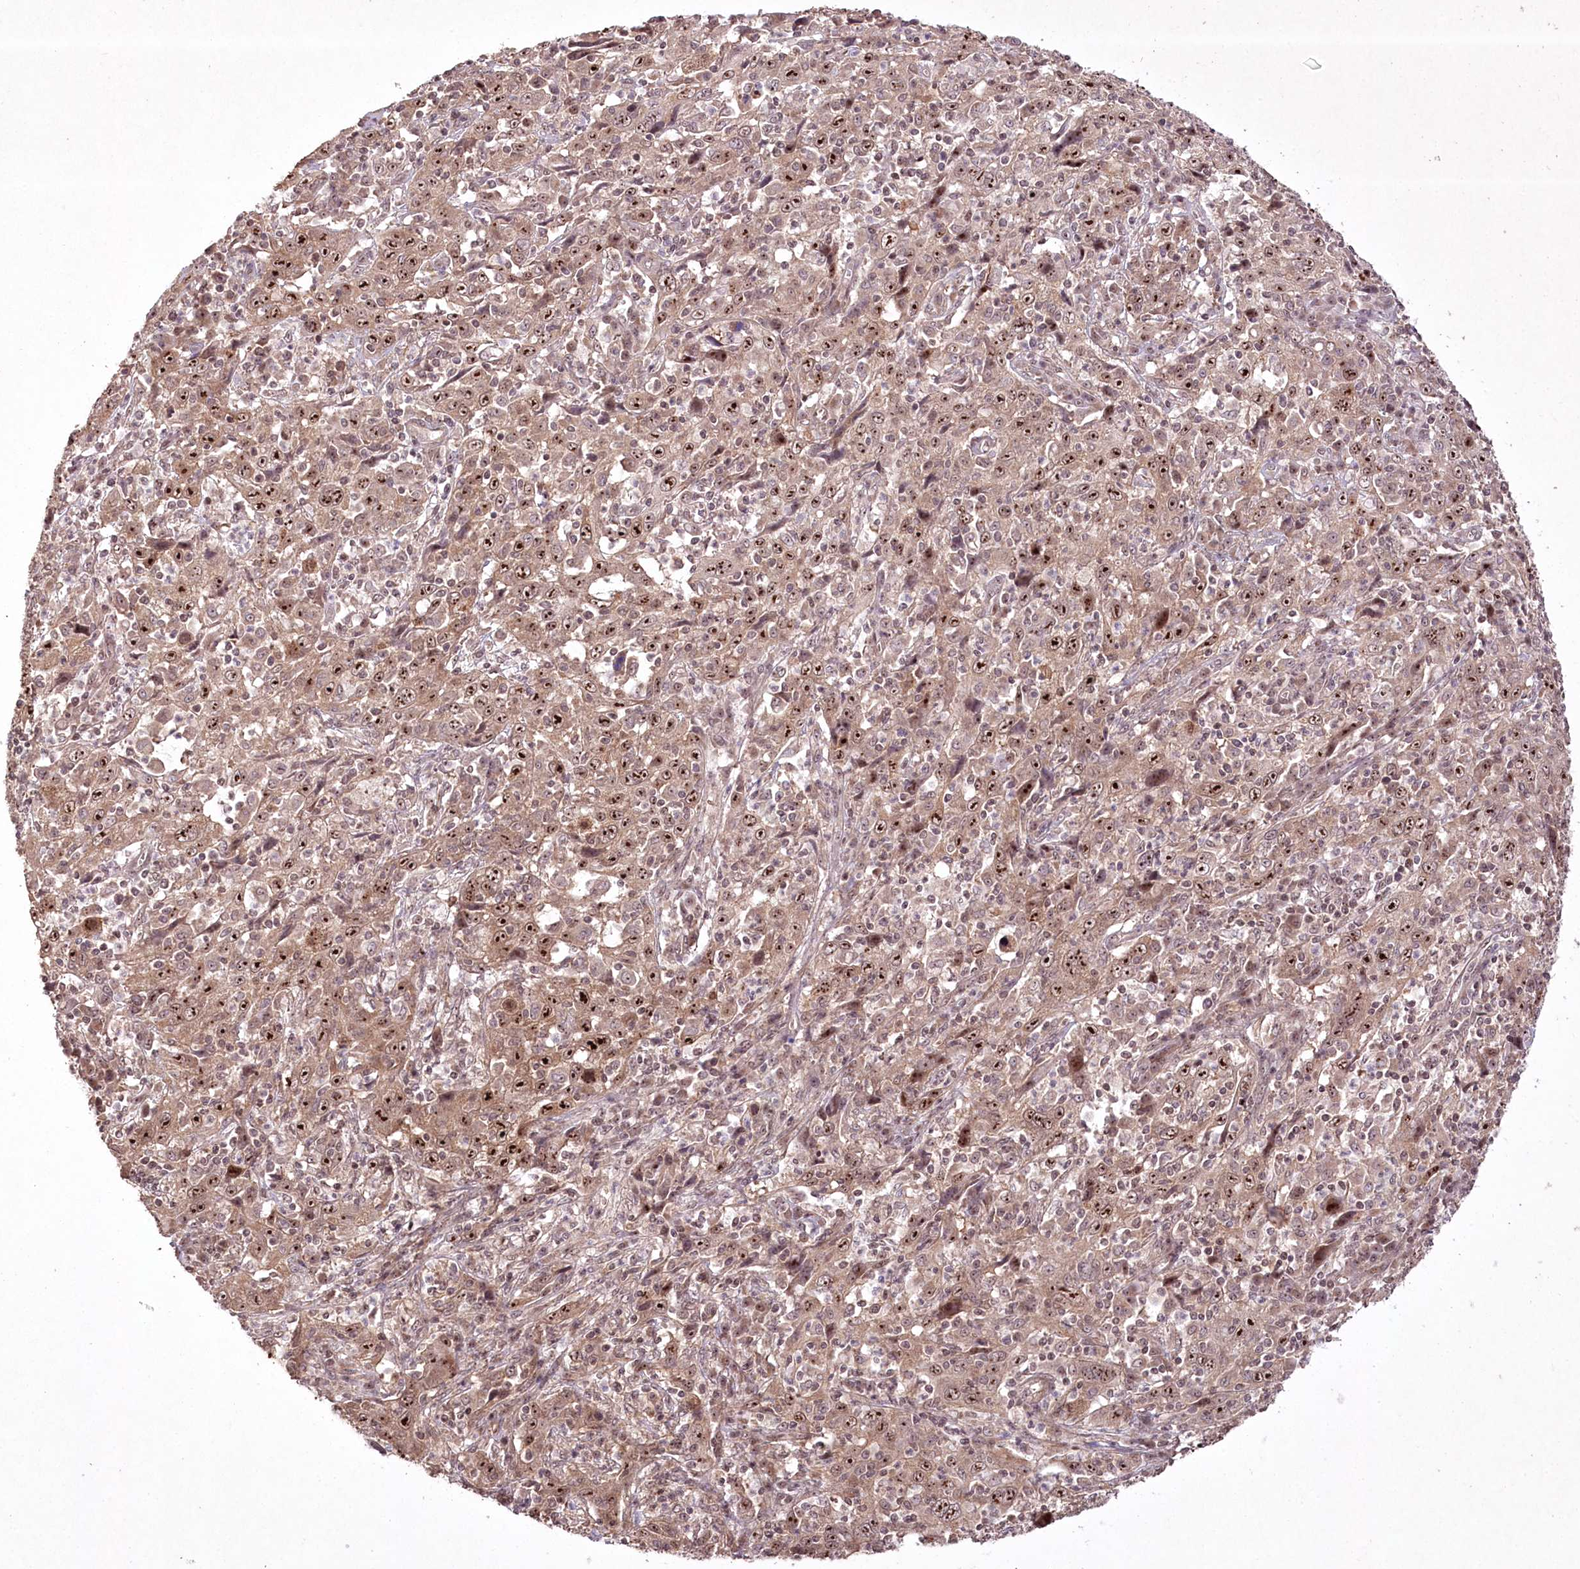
{"staining": {"intensity": "moderate", "quantity": ">75%", "location": "nuclear"}, "tissue": "cervical cancer", "cell_type": "Tumor cells", "image_type": "cancer", "snomed": [{"axis": "morphology", "description": "Squamous cell carcinoma, NOS"}, {"axis": "topography", "description": "Cervix"}], "caption": "DAB (3,3'-diaminobenzidine) immunohistochemical staining of human squamous cell carcinoma (cervical) demonstrates moderate nuclear protein positivity in approximately >75% of tumor cells.", "gene": "CCDC59", "patient": {"sex": "female", "age": 46}}